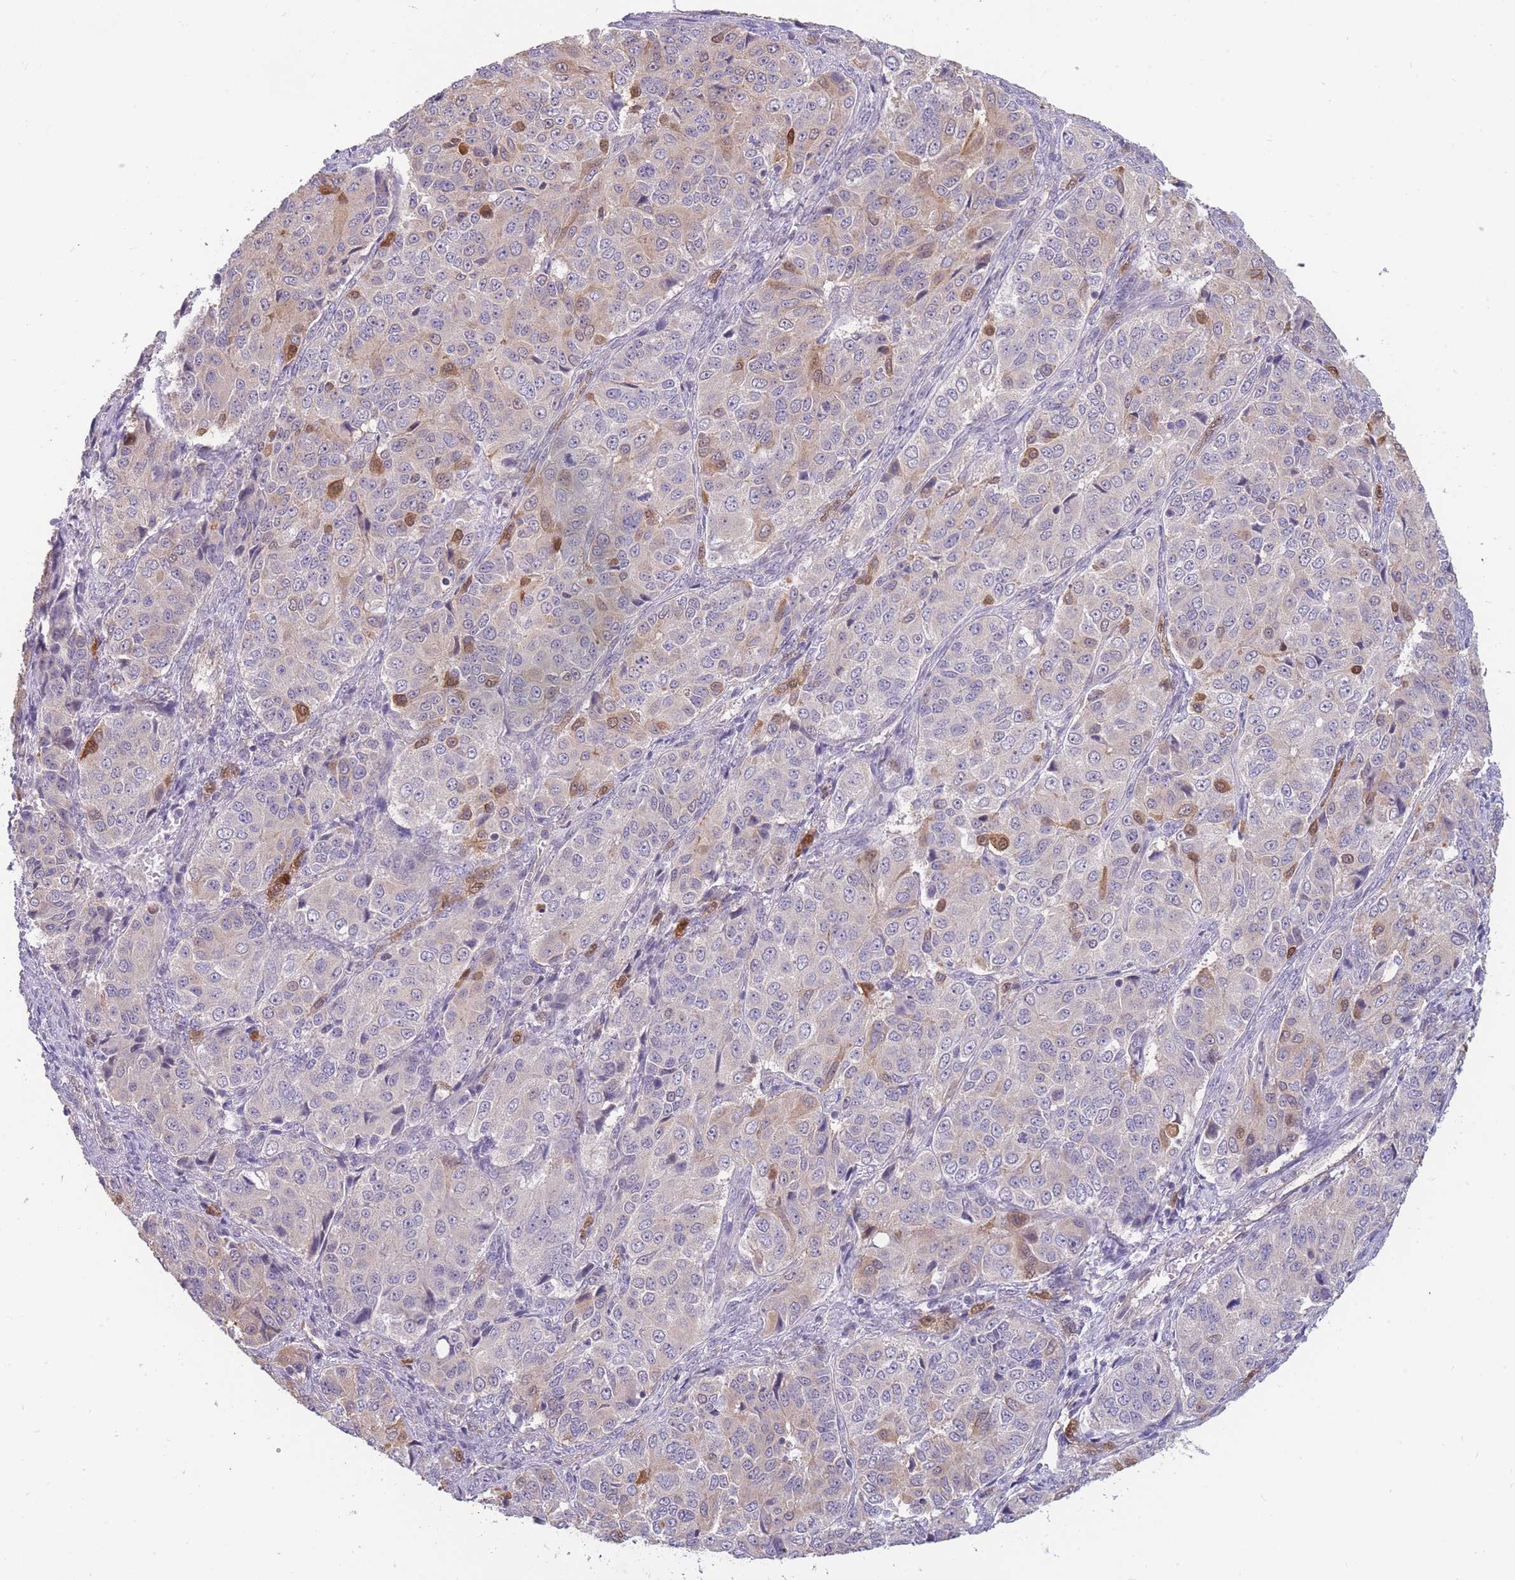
{"staining": {"intensity": "moderate", "quantity": "<25%", "location": "cytoplasmic/membranous"}, "tissue": "ovarian cancer", "cell_type": "Tumor cells", "image_type": "cancer", "snomed": [{"axis": "morphology", "description": "Carcinoma, endometroid"}, {"axis": "topography", "description": "Ovary"}], "caption": "High-power microscopy captured an immunohistochemistry image of ovarian cancer, revealing moderate cytoplasmic/membranous expression in approximately <25% of tumor cells. Nuclei are stained in blue.", "gene": "SMC6", "patient": {"sex": "female", "age": 51}}